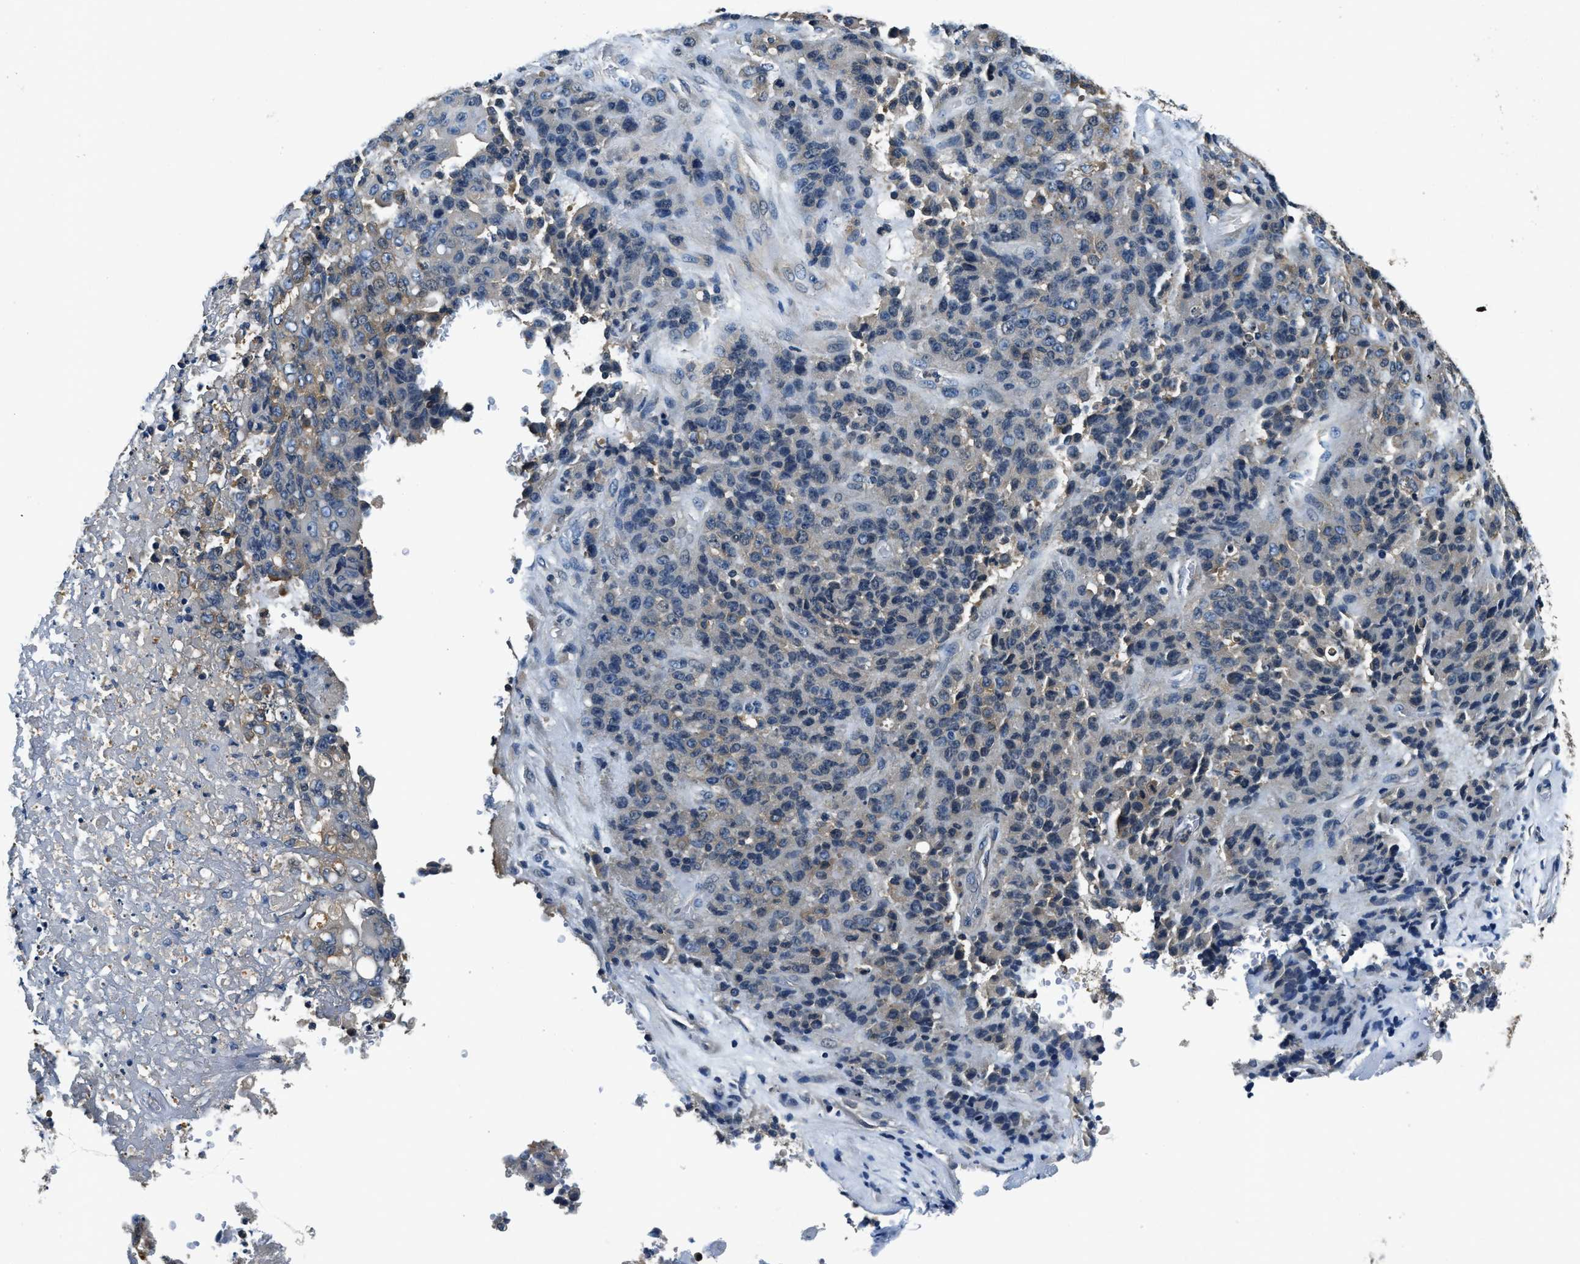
{"staining": {"intensity": "moderate", "quantity": "<25%", "location": "cytoplasmic/membranous"}, "tissue": "stomach cancer", "cell_type": "Tumor cells", "image_type": "cancer", "snomed": [{"axis": "morphology", "description": "Adenocarcinoma, NOS"}, {"axis": "topography", "description": "Stomach"}], "caption": "Immunohistochemical staining of human adenocarcinoma (stomach) shows low levels of moderate cytoplasmic/membranous positivity in about <25% of tumor cells.", "gene": "RESF1", "patient": {"sex": "female", "age": 73}}